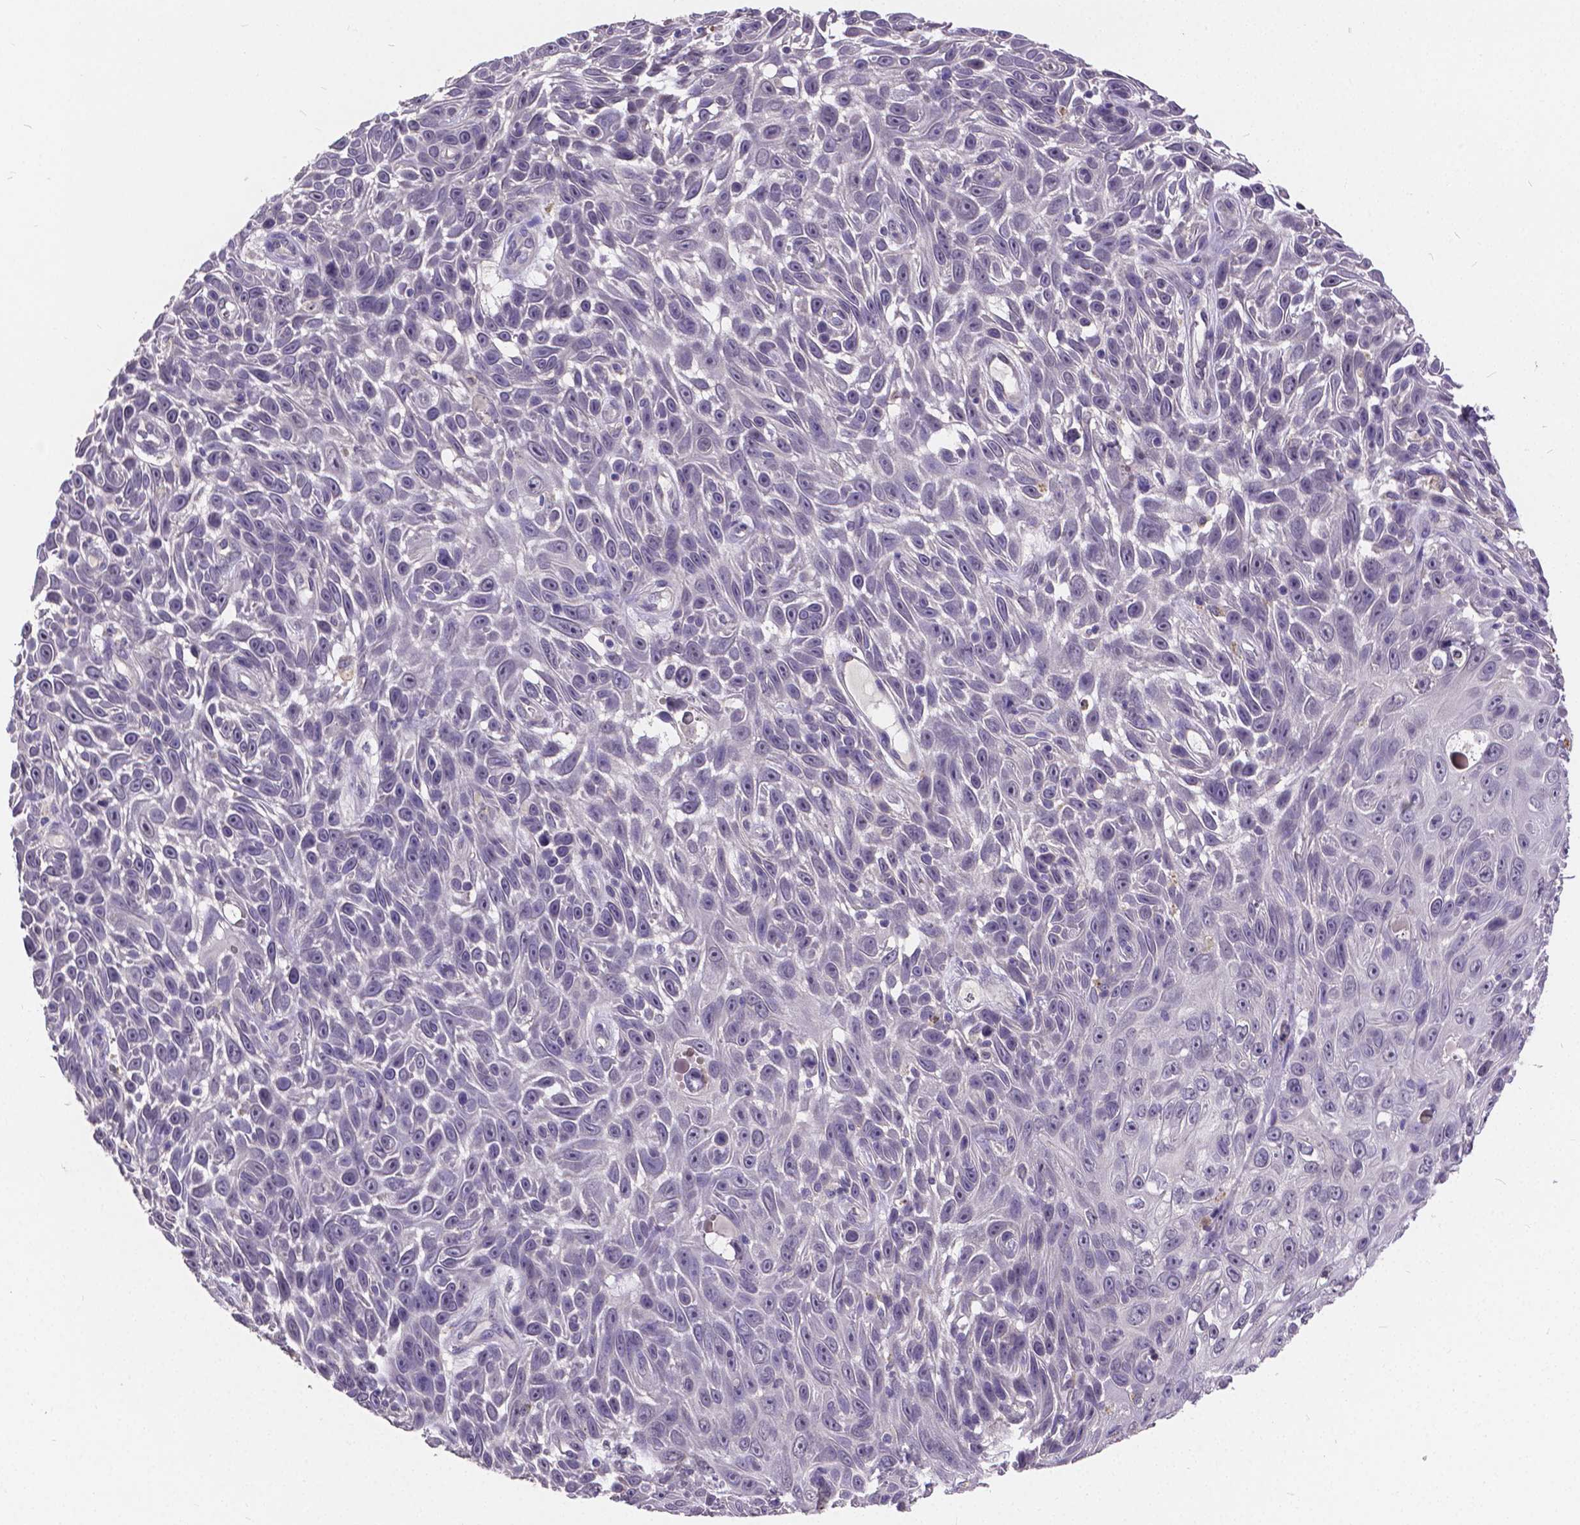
{"staining": {"intensity": "negative", "quantity": "none", "location": "none"}, "tissue": "skin cancer", "cell_type": "Tumor cells", "image_type": "cancer", "snomed": [{"axis": "morphology", "description": "Squamous cell carcinoma, NOS"}, {"axis": "topography", "description": "Skin"}], "caption": "Immunohistochemistry histopathology image of human skin cancer (squamous cell carcinoma) stained for a protein (brown), which displays no positivity in tumor cells. (Immunohistochemistry (ihc), brightfield microscopy, high magnification).", "gene": "CTNNA2", "patient": {"sex": "male", "age": 82}}